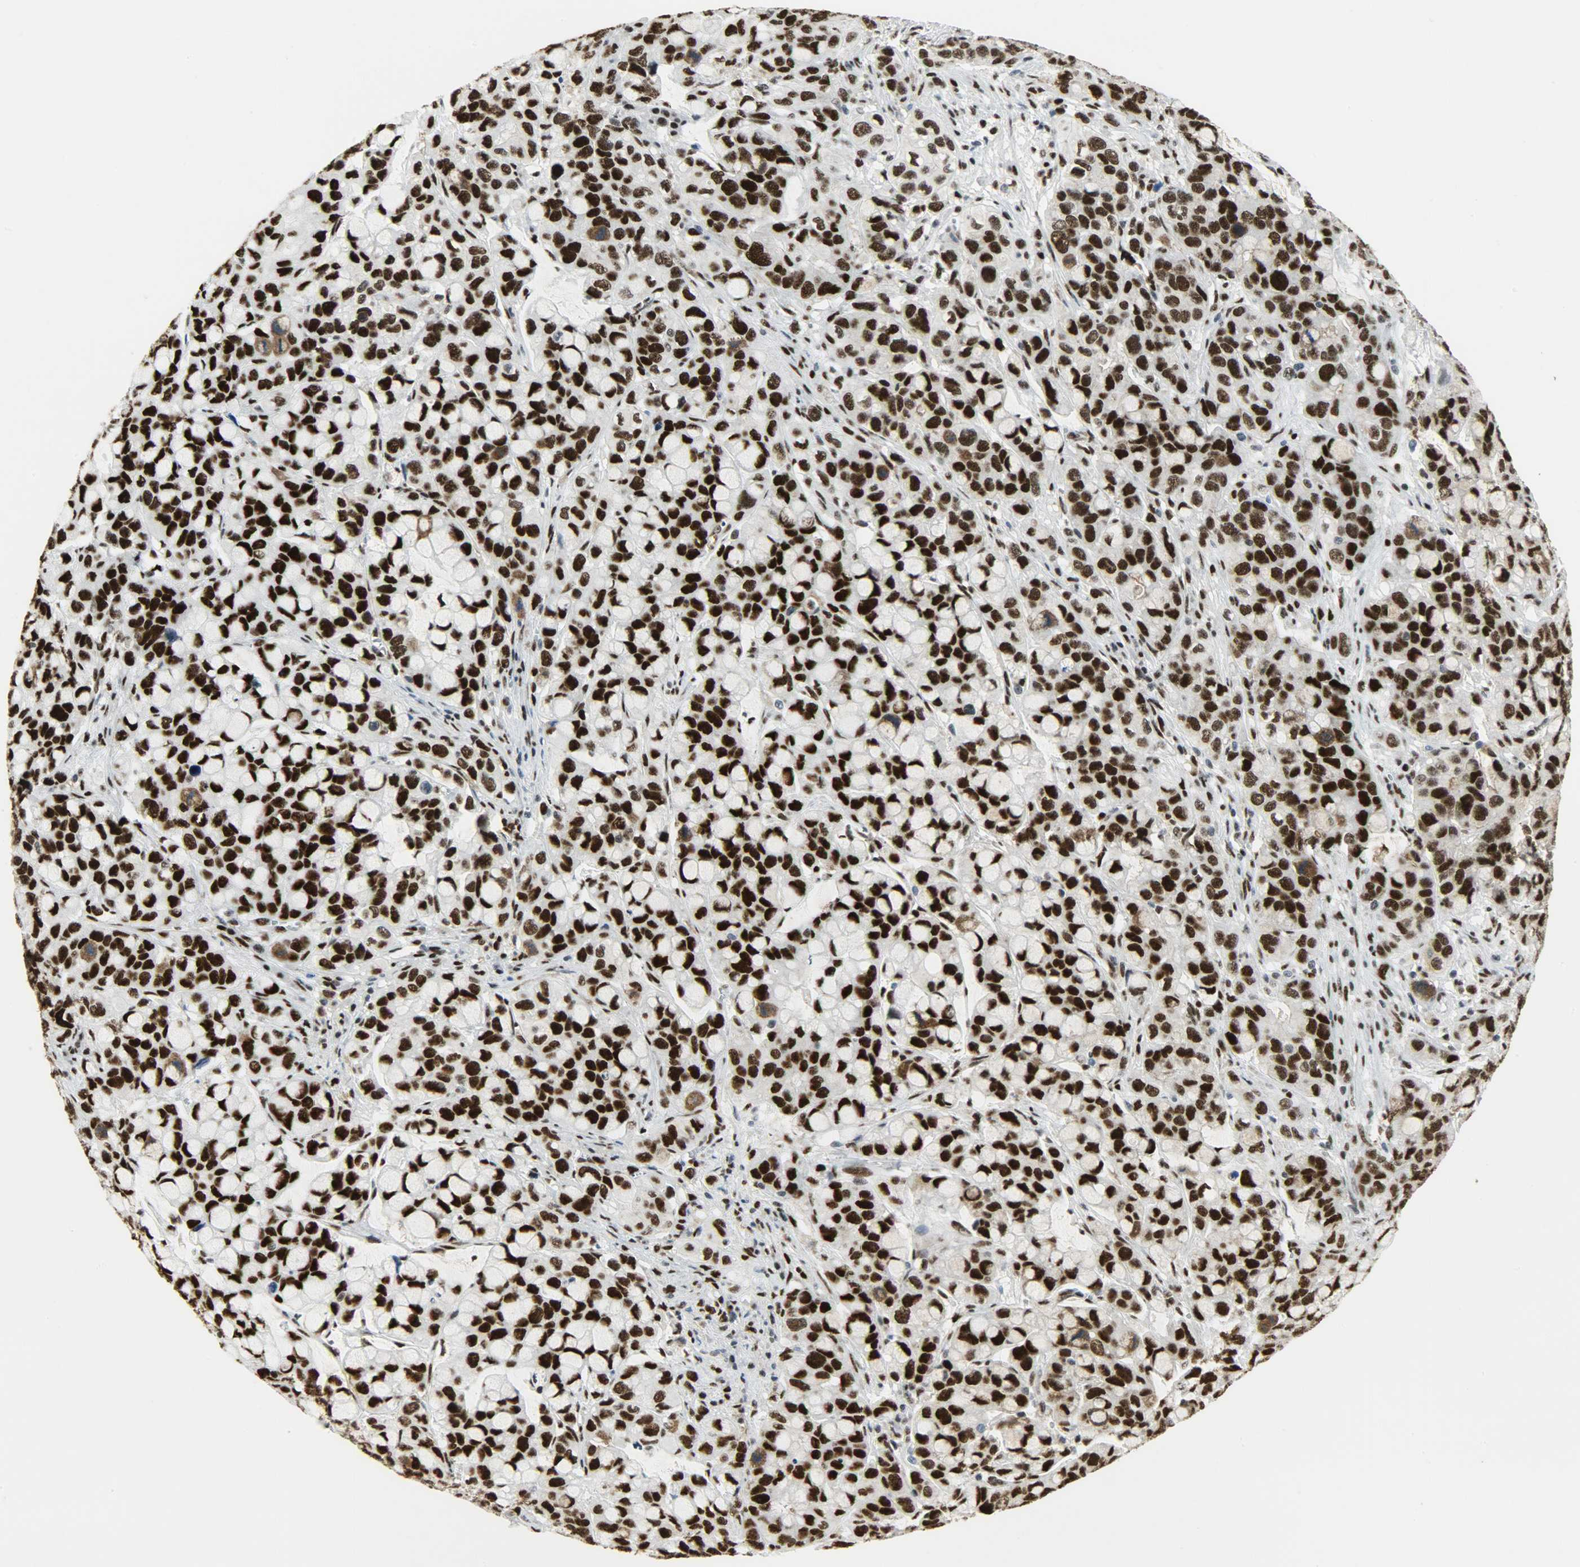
{"staining": {"intensity": "strong", "quantity": ">75%", "location": "nuclear"}, "tissue": "stomach cancer", "cell_type": "Tumor cells", "image_type": "cancer", "snomed": [{"axis": "morphology", "description": "Adenocarcinoma, NOS"}, {"axis": "topography", "description": "Stomach, lower"}], "caption": "IHC image of neoplastic tissue: stomach adenocarcinoma stained using immunohistochemistry (IHC) exhibits high levels of strong protein expression localized specifically in the nuclear of tumor cells, appearing as a nuclear brown color.", "gene": "SSB", "patient": {"sex": "male", "age": 84}}